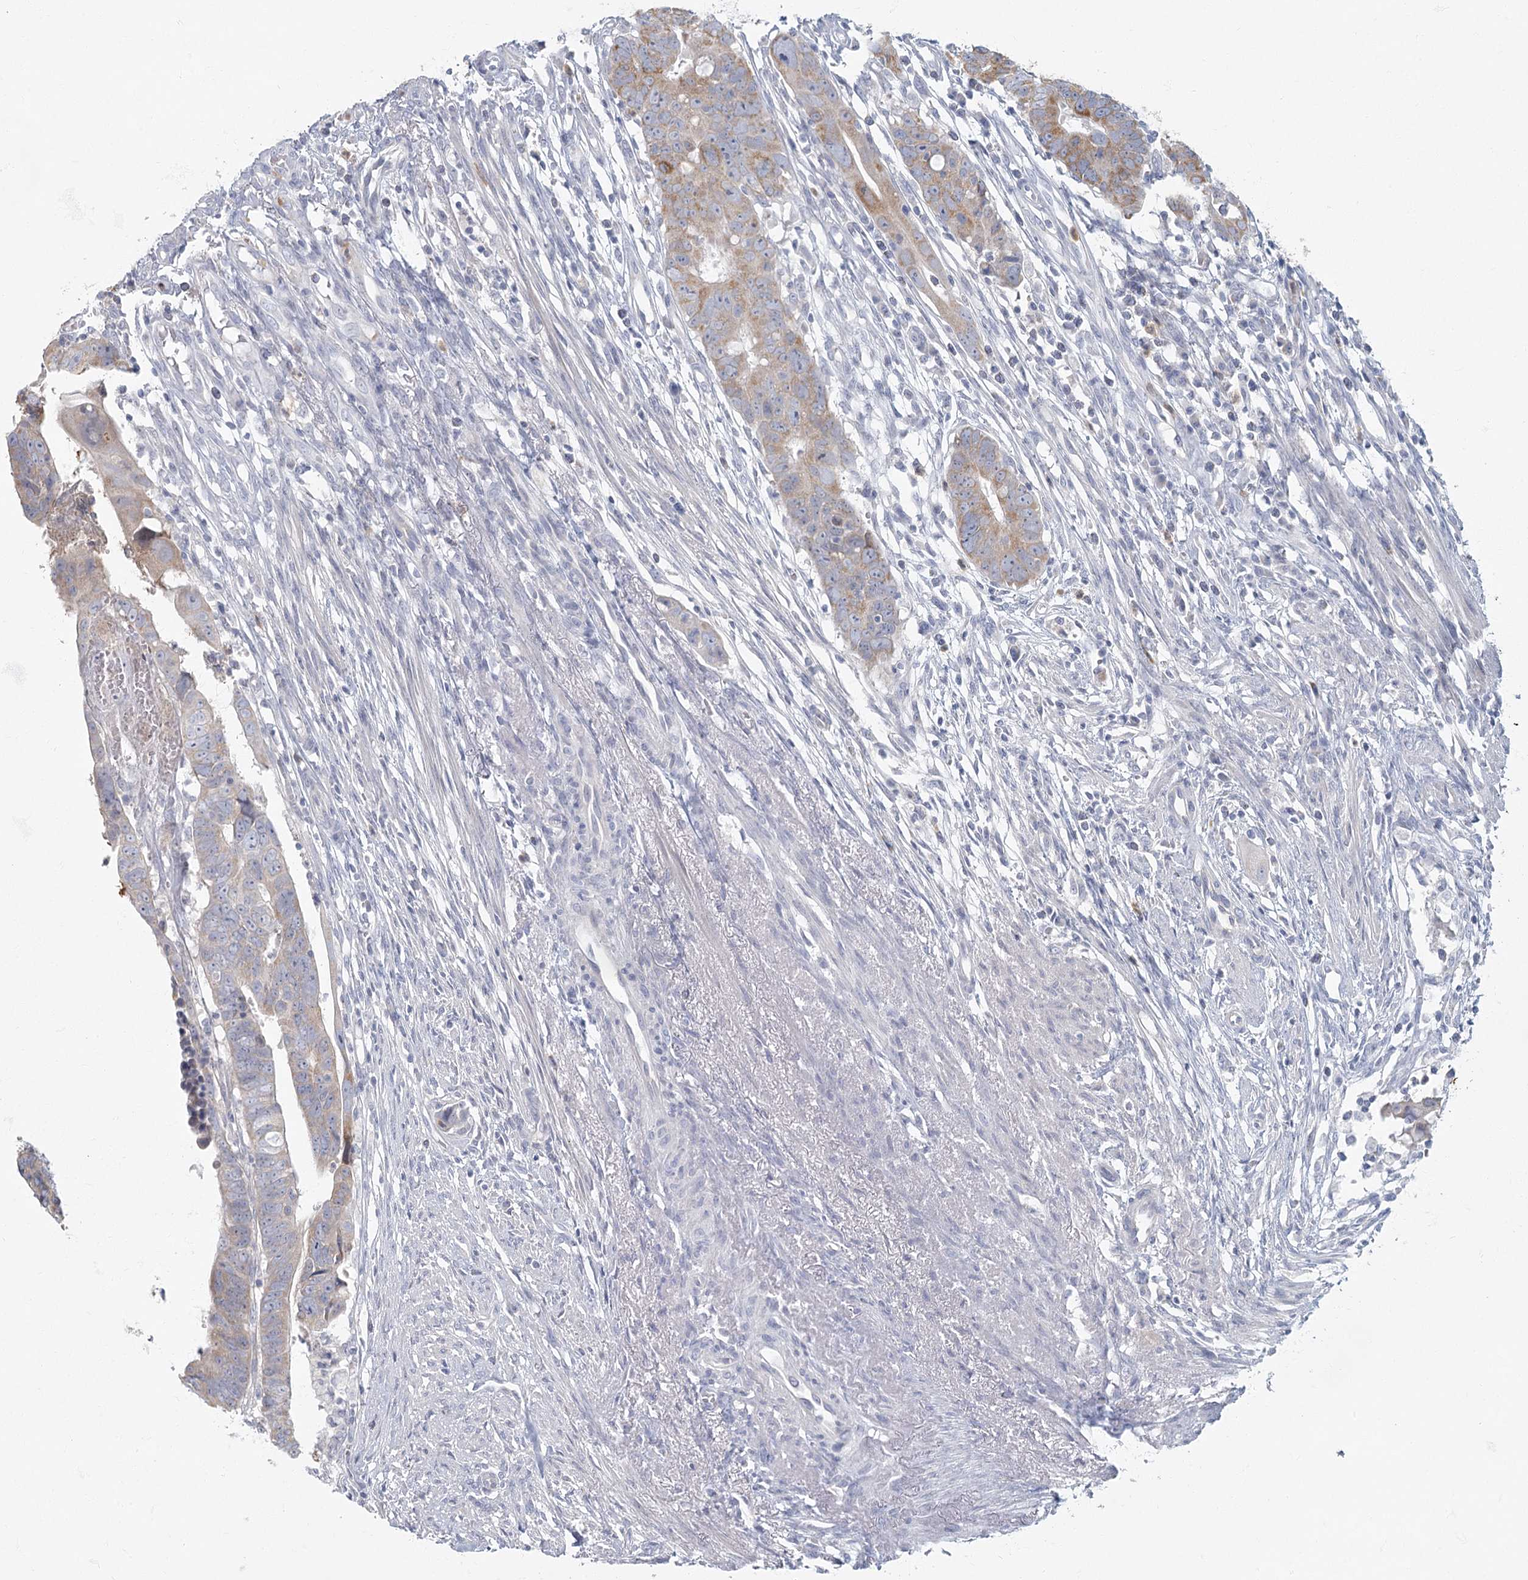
{"staining": {"intensity": "moderate", "quantity": "<25%", "location": "cytoplasmic/membranous"}, "tissue": "colorectal cancer", "cell_type": "Tumor cells", "image_type": "cancer", "snomed": [{"axis": "morphology", "description": "Adenocarcinoma, NOS"}, {"axis": "topography", "description": "Rectum"}], "caption": "Immunohistochemistry staining of colorectal adenocarcinoma, which demonstrates low levels of moderate cytoplasmic/membranous staining in about <25% of tumor cells indicating moderate cytoplasmic/membranous protein expression. The staining was performed using DAB (brown) for protein detection and nuclei were counterstained in hematoxylin (blue).", "gene": "FAM110C", "patient": {"sex": "female", "age": 65}}